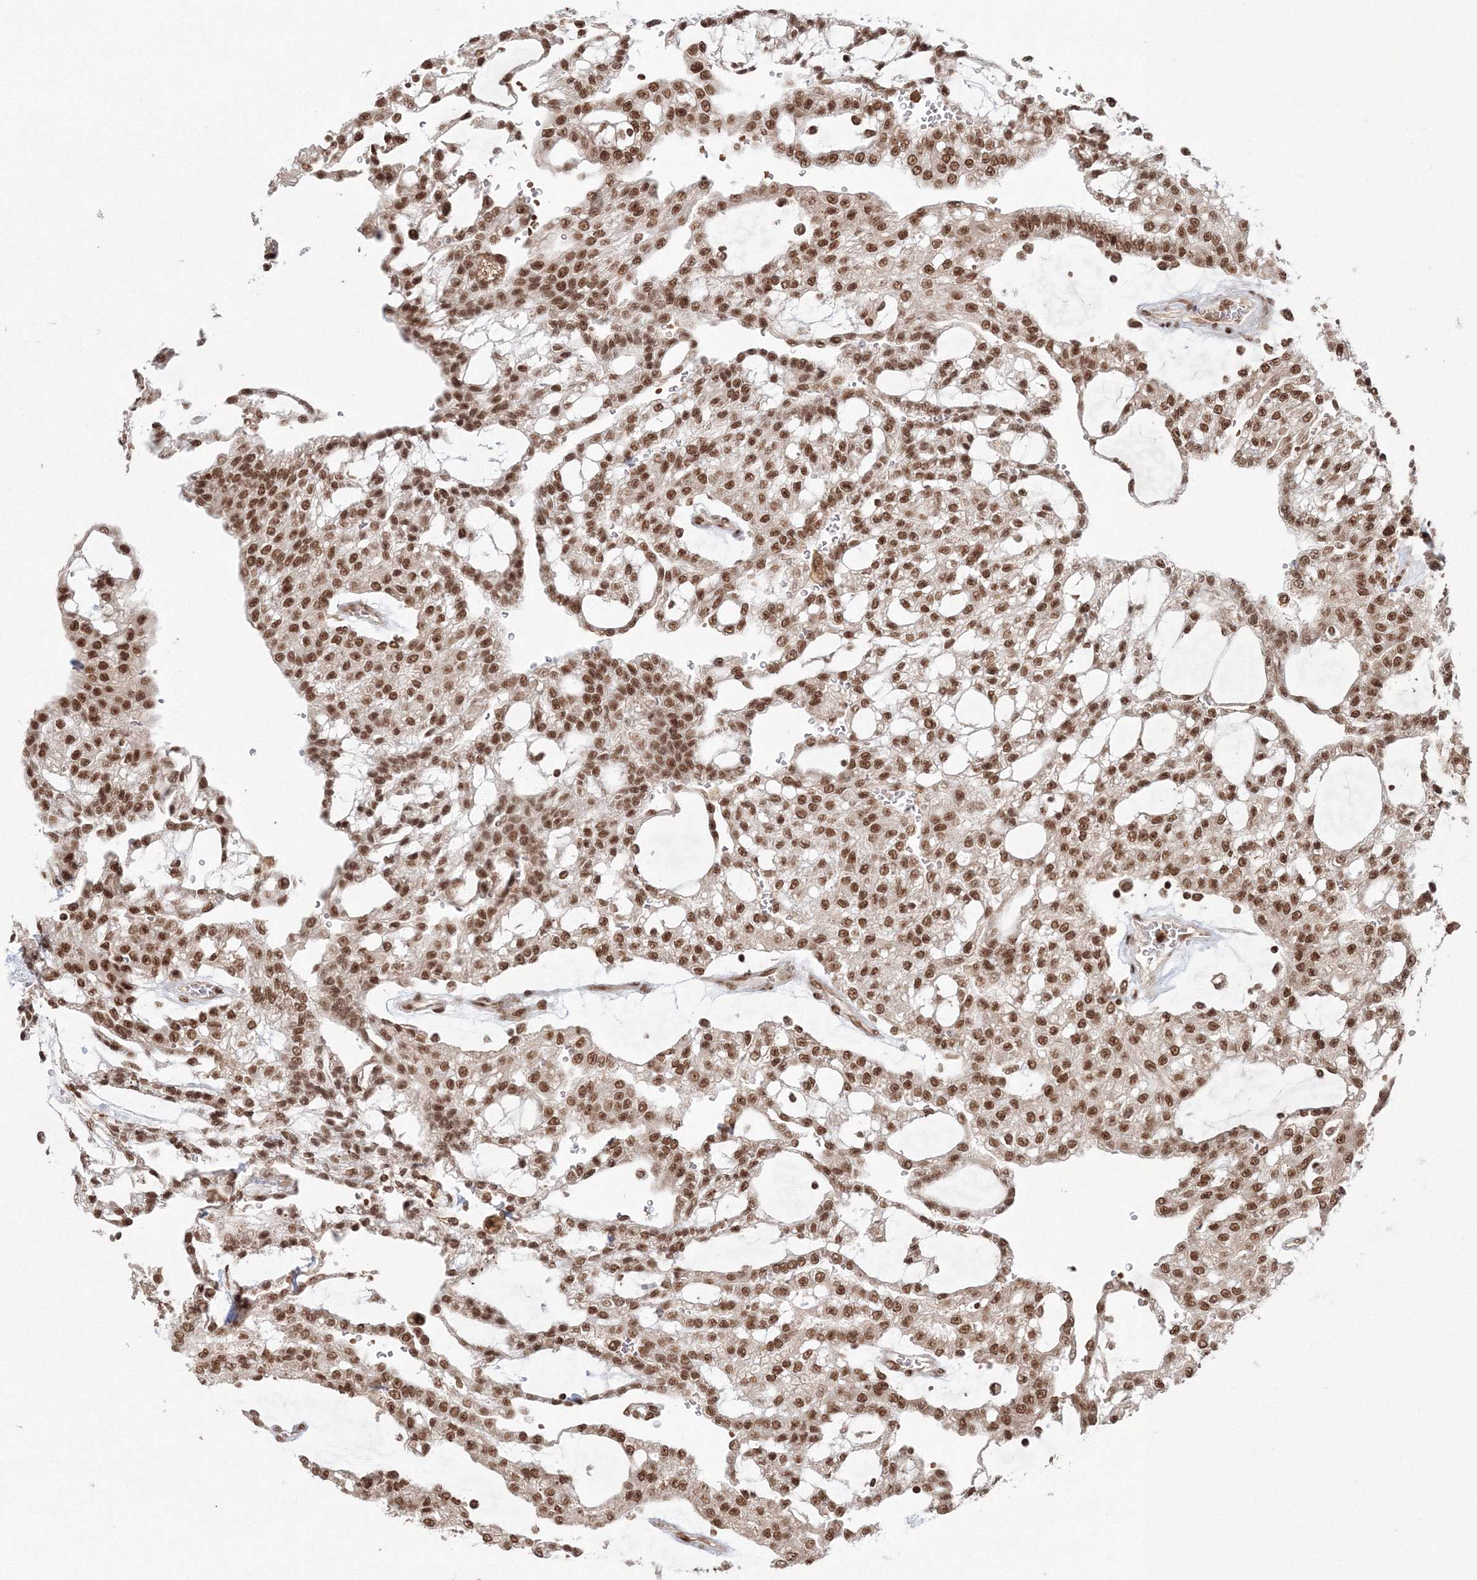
{"staining": {"intensity": "moderate", "quantity": ">75%", "location": "nuclear"}, "tissue": "renal cancer", "cell_type": "Tumor cells", "image_type": "cancer", "snomed": [{"axis": "morphology", "description": "Adenocarcinoma, NOS"}, {"axis": "topography", "description": "Kidney"}], "caption": "Adenocarcinoma (renal) stained with a brown dye displays moderate nuclear positive staining in approximately >75% of tumor cells.", "gene": "KIF20A", "patient": {"sex": "male", "age": 63}}